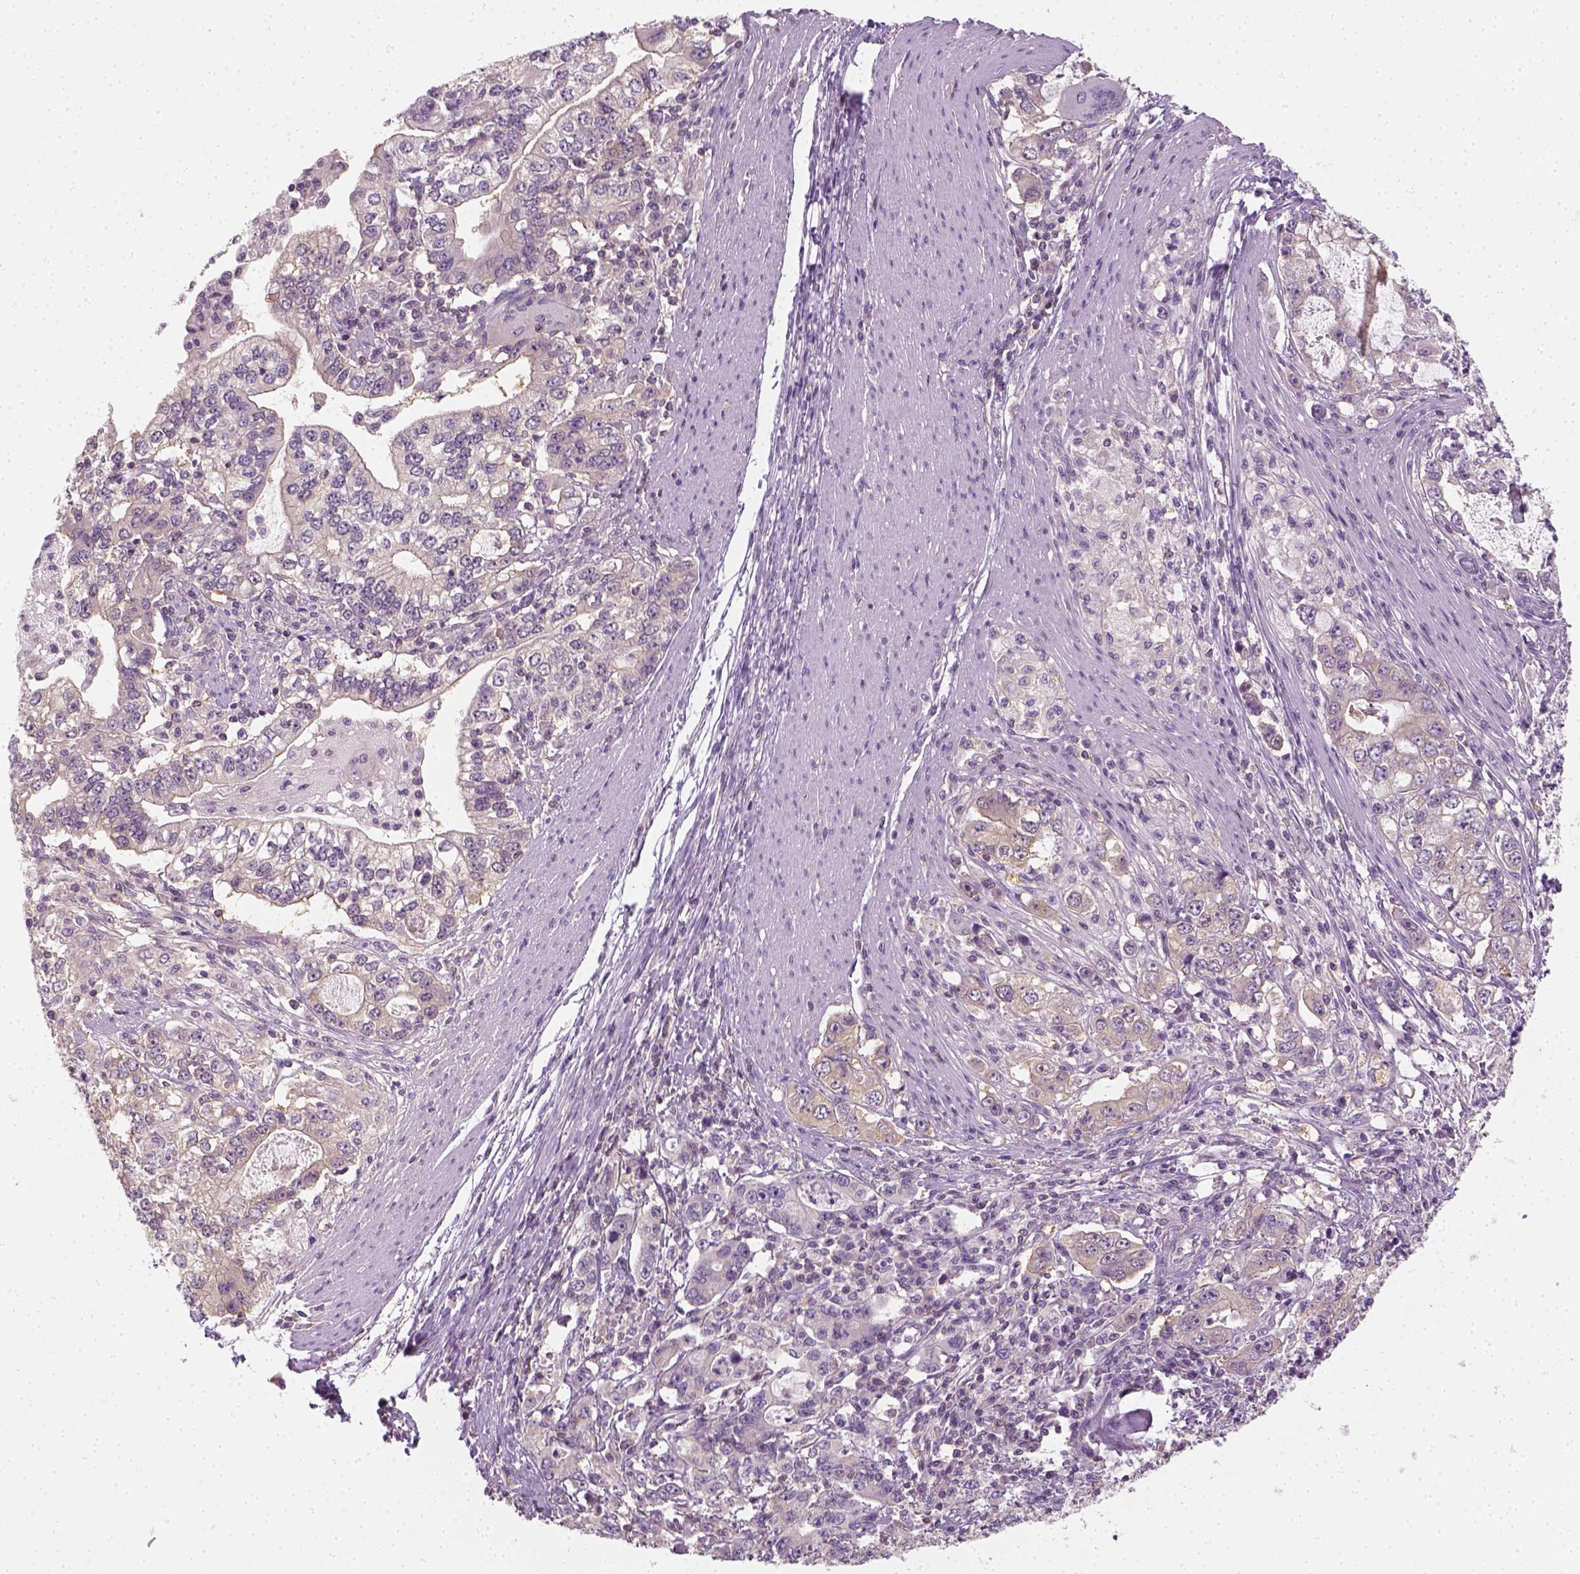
{"staining": {"intensity": "negative", "quantity": "none", "location": "none"}, "tissue": "stomach cancer", "cell_type": "Tumor cells", "image_type": "cancer", "snomed": [{"axis": "morphology", "description": "Adenocarcinoma, NOS"}, {"axis": "topography", "description": "Stomach, lower"}], "caption": "Tumor cells show no significant positivity in adenocarcinoma (stomach).", "gene": "EPHB1", "patient": {"sex": "female", "age": 72}}